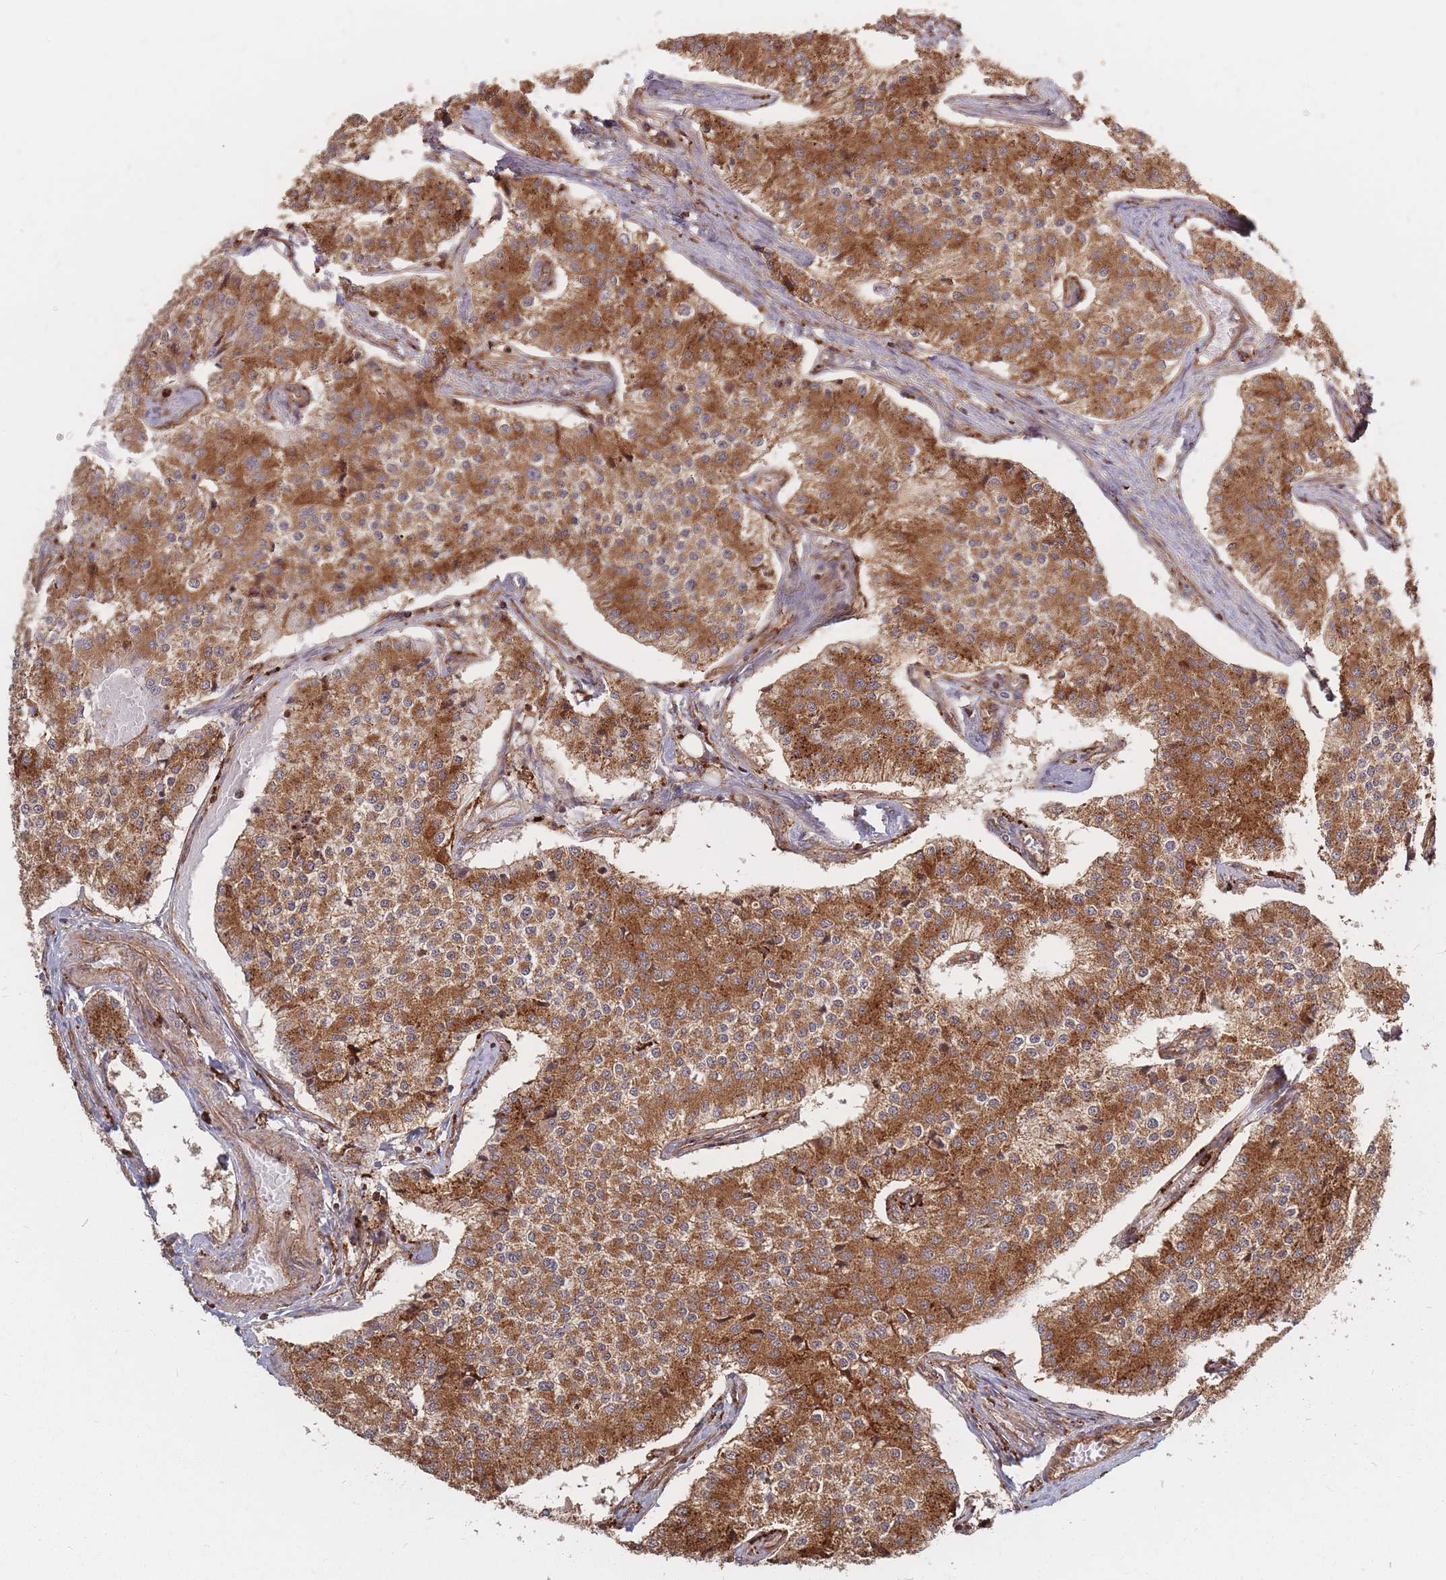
{"staining": {"intensity": "moderate", "quantity": ">75%", "location": "cytoplasmic/membranous"}, "tissue": "carcinoid", "cell_type": "Tumor cells", "image_type": "cancer", "snomed": [{"axis": "morphology", "description": "Carcinoid, malignant, NOS"}, {"axis": "topography", "description": "Colon"}], "caption": "Protein staining of carcinoid (malignant) tissue displays moderate cytoplasmic/membranous staining in approximately >75% of tumor cells. (Stains: DAB in brown, nuclei in blue, Microscopy: brightfield microscopy at high magnification).", "gene": "RASSF2", "patient": {"sex": "female", "age": 52}}